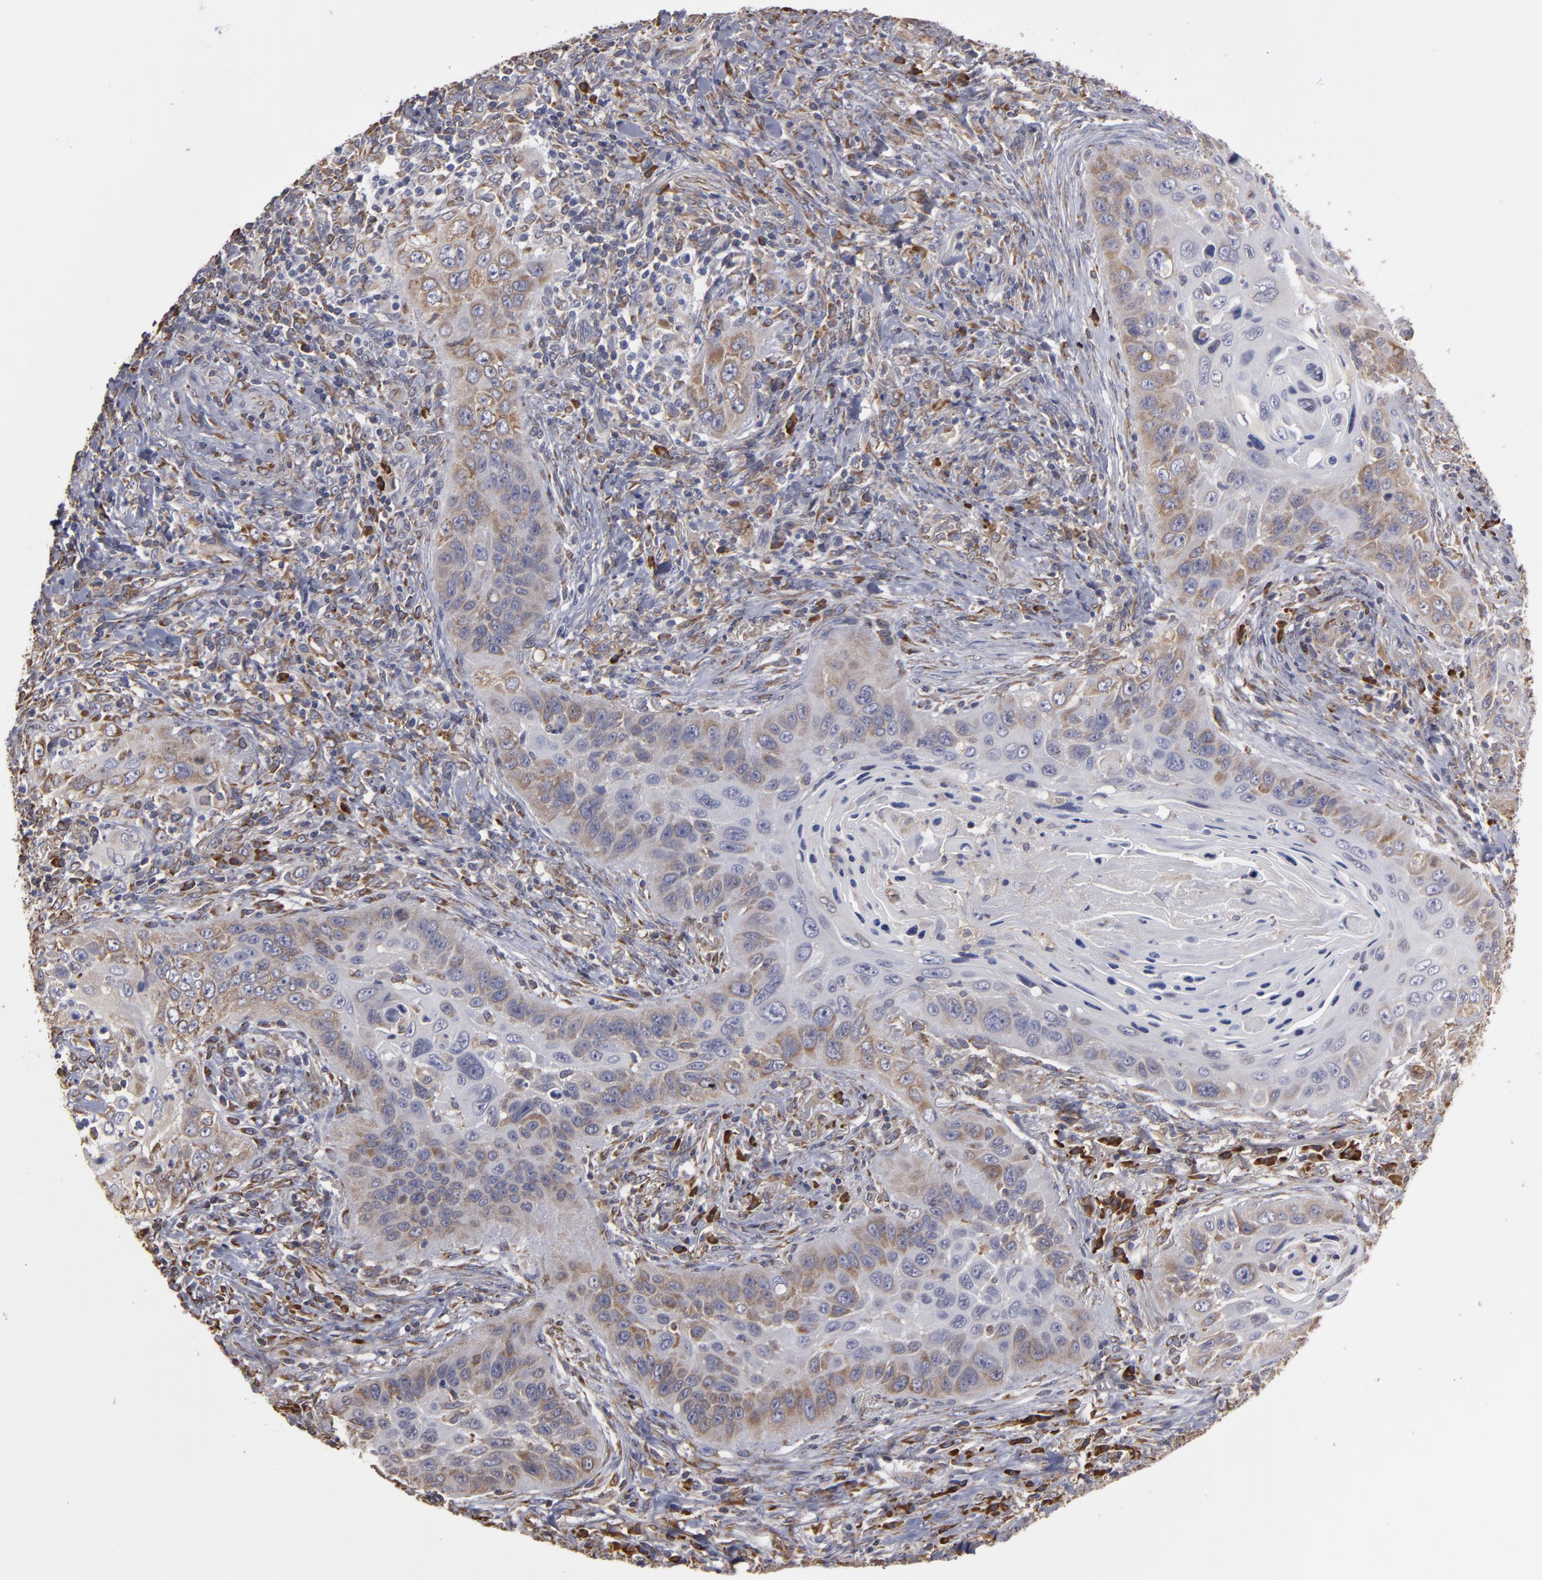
{"staining": {"intensity": "weak", "quantity": ">75%", "location": "cytoplasmic/membranous"}, "tissue": "lung cancer", "cell_type": "Tumor cells", "image_type": "cancer", "snomed": [{"axis": "morphology", "description": "Squamous cell carcinoma, NOS"}, {"axis": "topography", "description": "Lung"}], "caption": "Lung cancer stained with a brown dye demonstrates weak cytoplasmic/membranous positive expression in about >75% of tumor cells.", "gene": "SND1", "patient": {"sex": "female", "age": 67}}